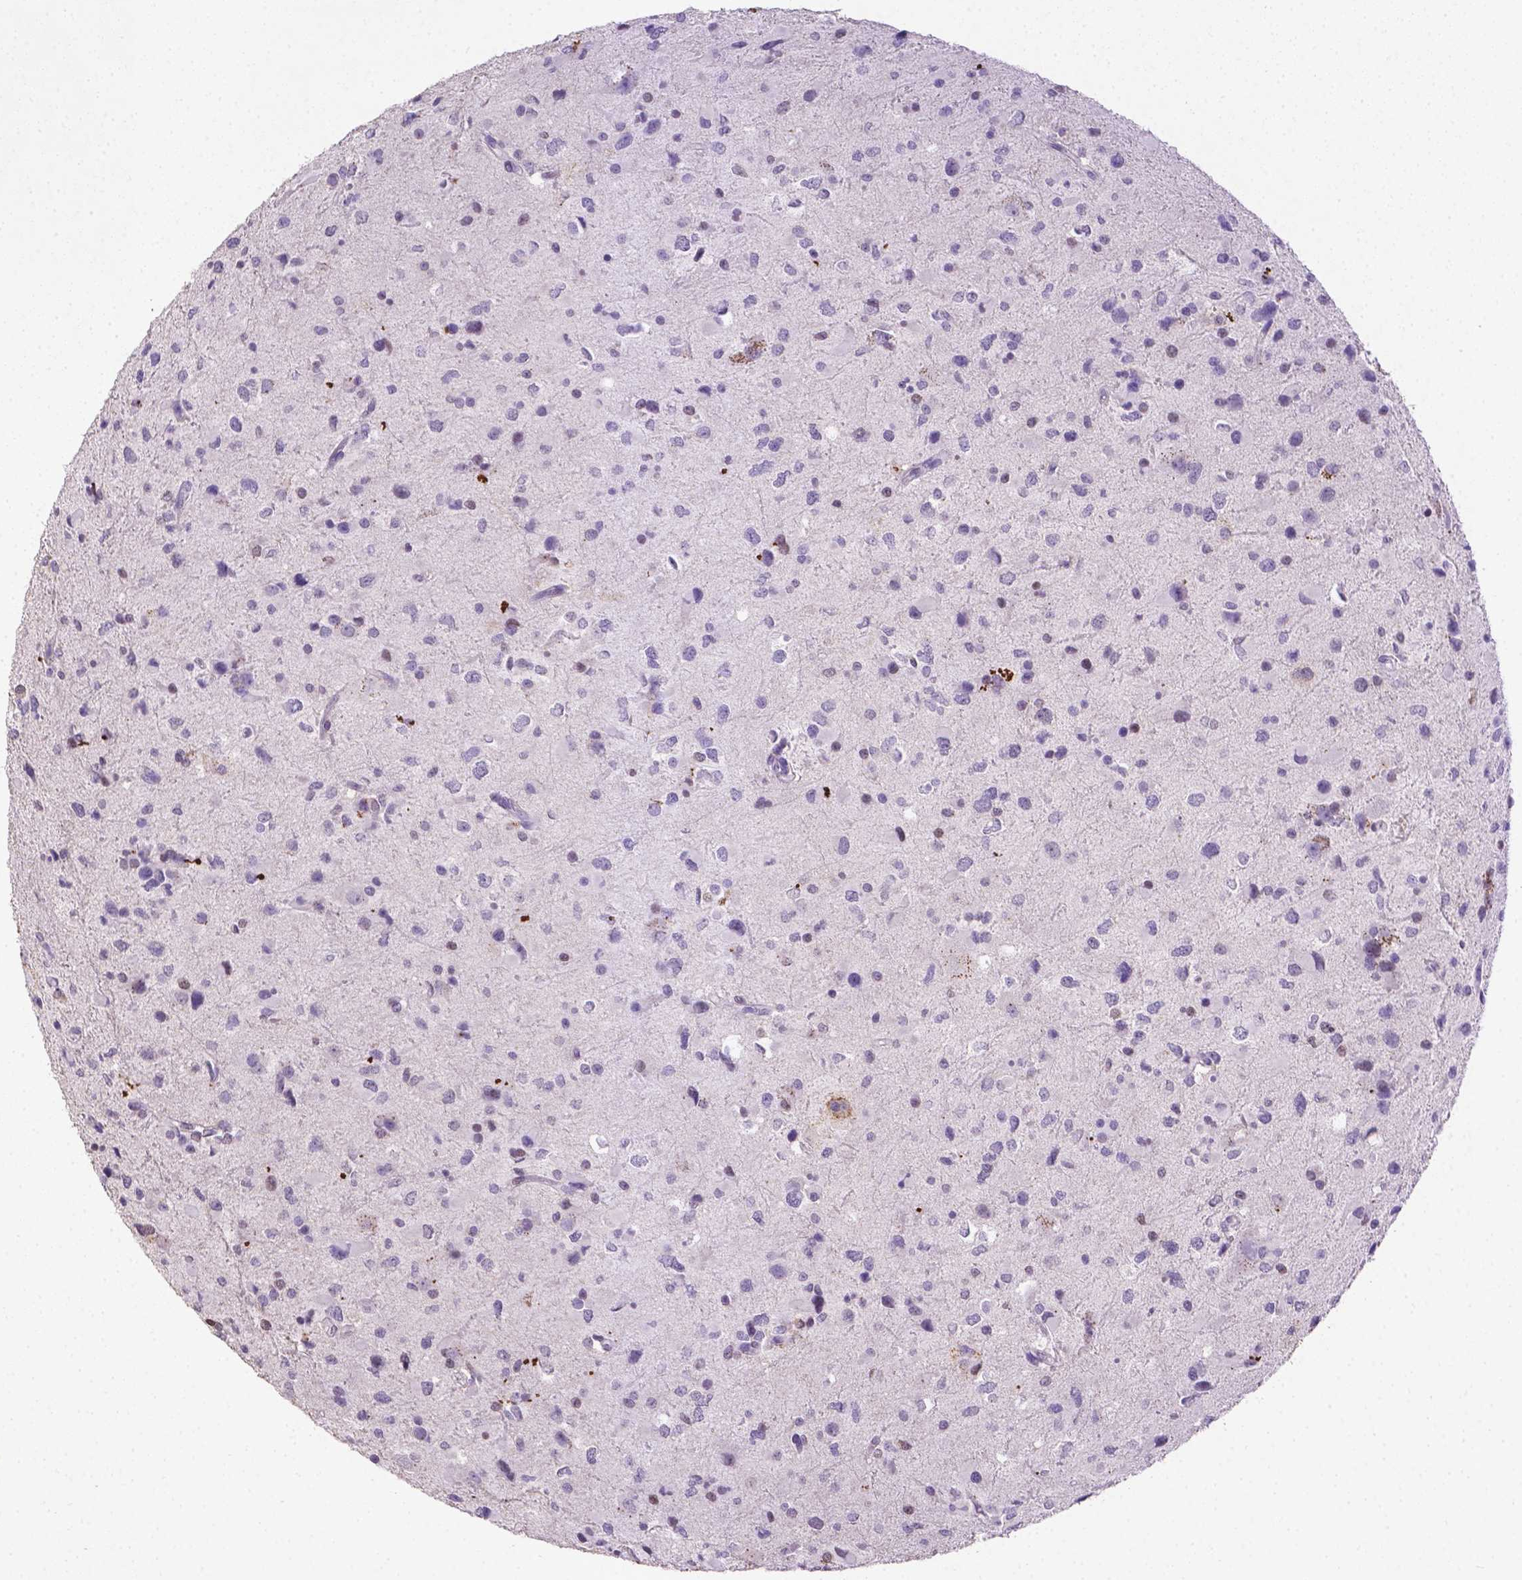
{"staining": {"intensity": "negative", "quantity": "none", "location": "none"}, "tissue": "glioma", "cell_type": "Tumor cells", "image_type": "cancer", "snomed": [{"axis": "morphology", "description": "Glioma, malignant, Low grade"}, {"axis": "topography", "description": "Brain"}], "caption": "This is an IHC image of human low-grade glioma (malignant). There is no positivity in tumor cells.", "gene": "CDKN1A", "patient": {"sex": "female", "age": 32}}